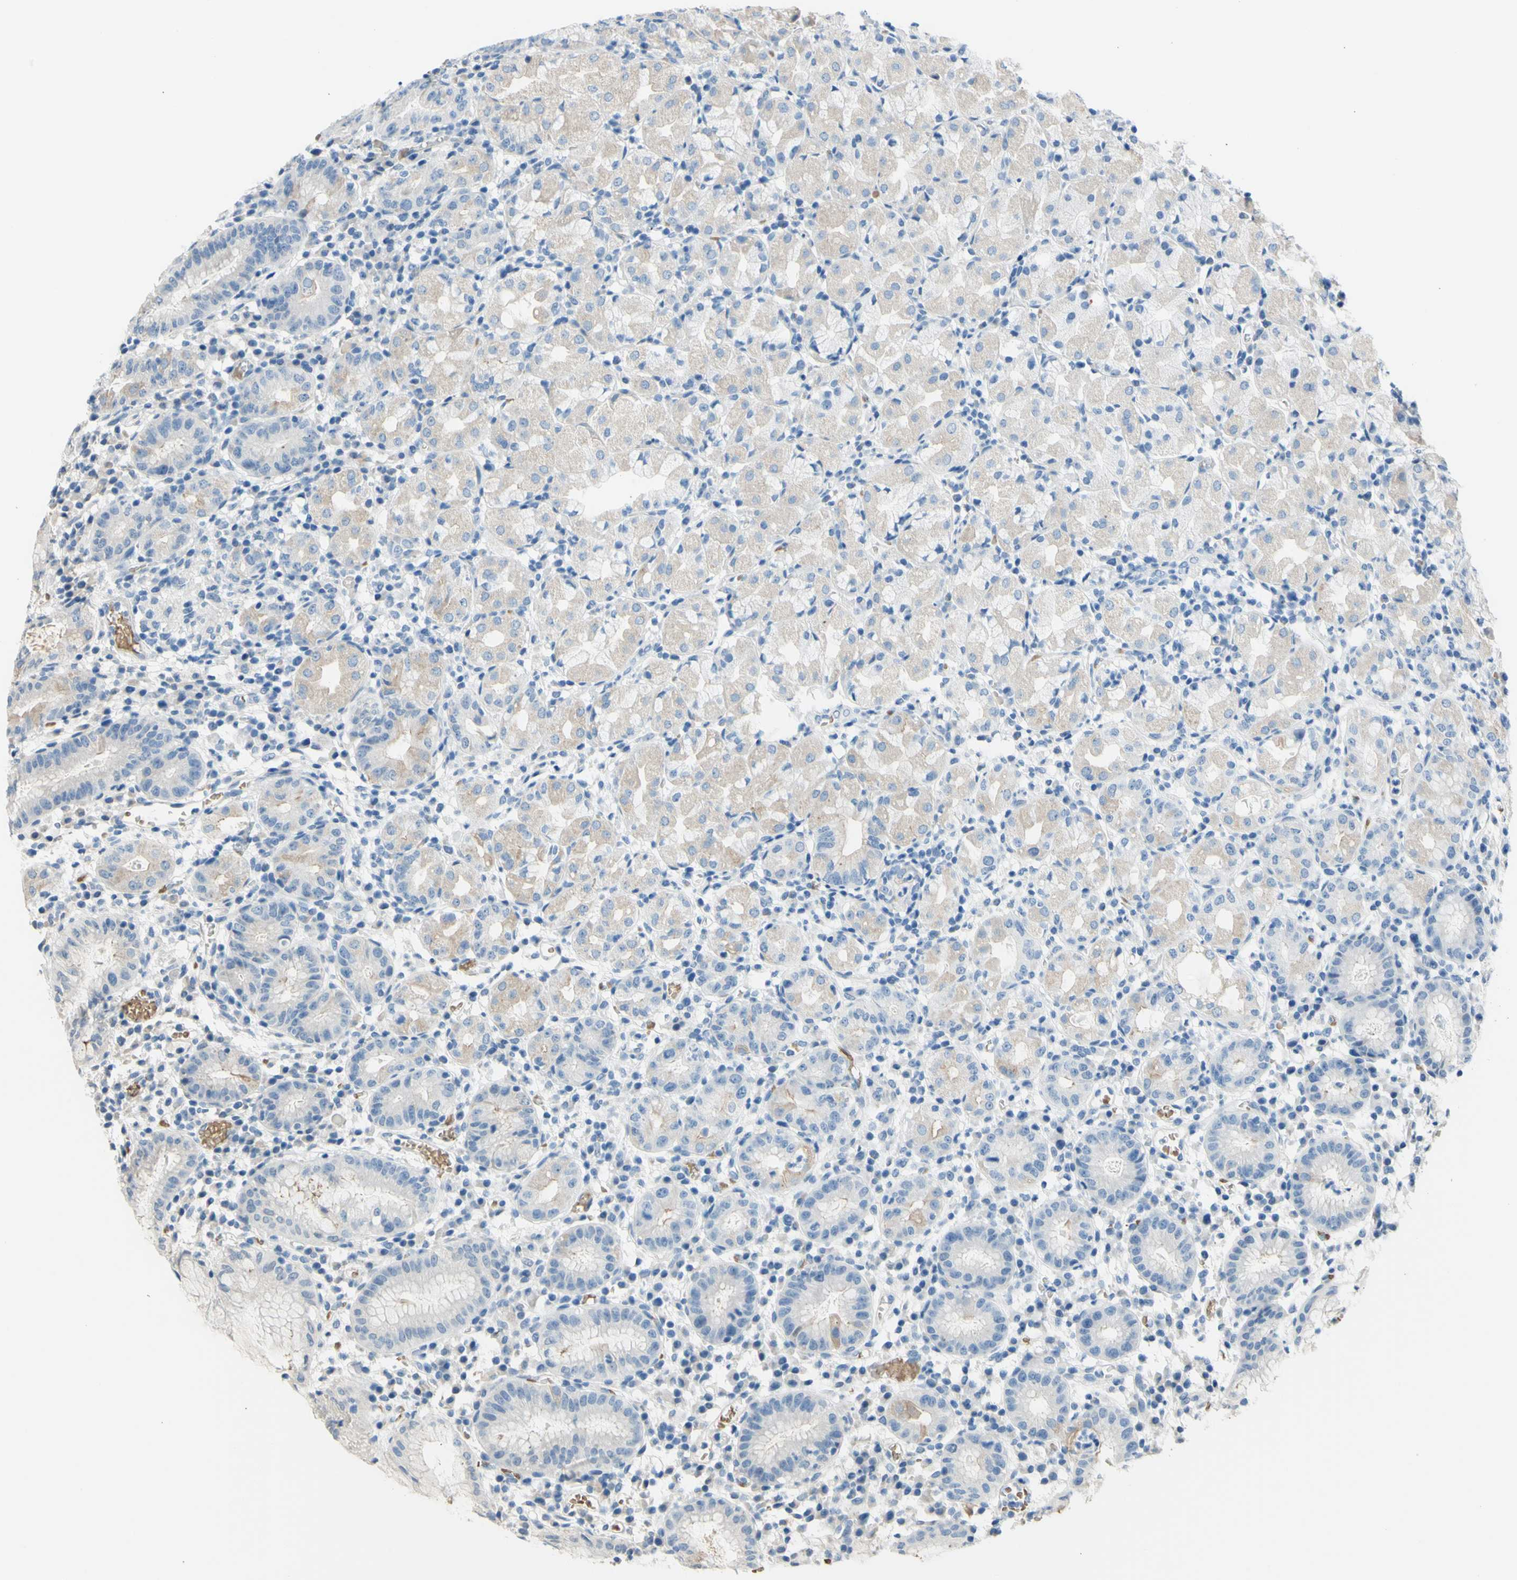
{"staining": {"intensity": "weak", "quantity": "<25%", "location": "cytoplasmic/membranous"}, "tissue": "stomach", "cell_type": "Glandular cells", "image_type": "normal", "snomed": [{"axis": "morphology", "description": "Normal tissue, NOS"}, {"axis": "topography", "description": "Stomach"}, {"axis": "topography", "description": "Stomach, lower"}], "caption": "There is no significant staining in glandular cells of stomach.", "gene": "ZNF184", "patient": {"sex": "female", "age": 75}}